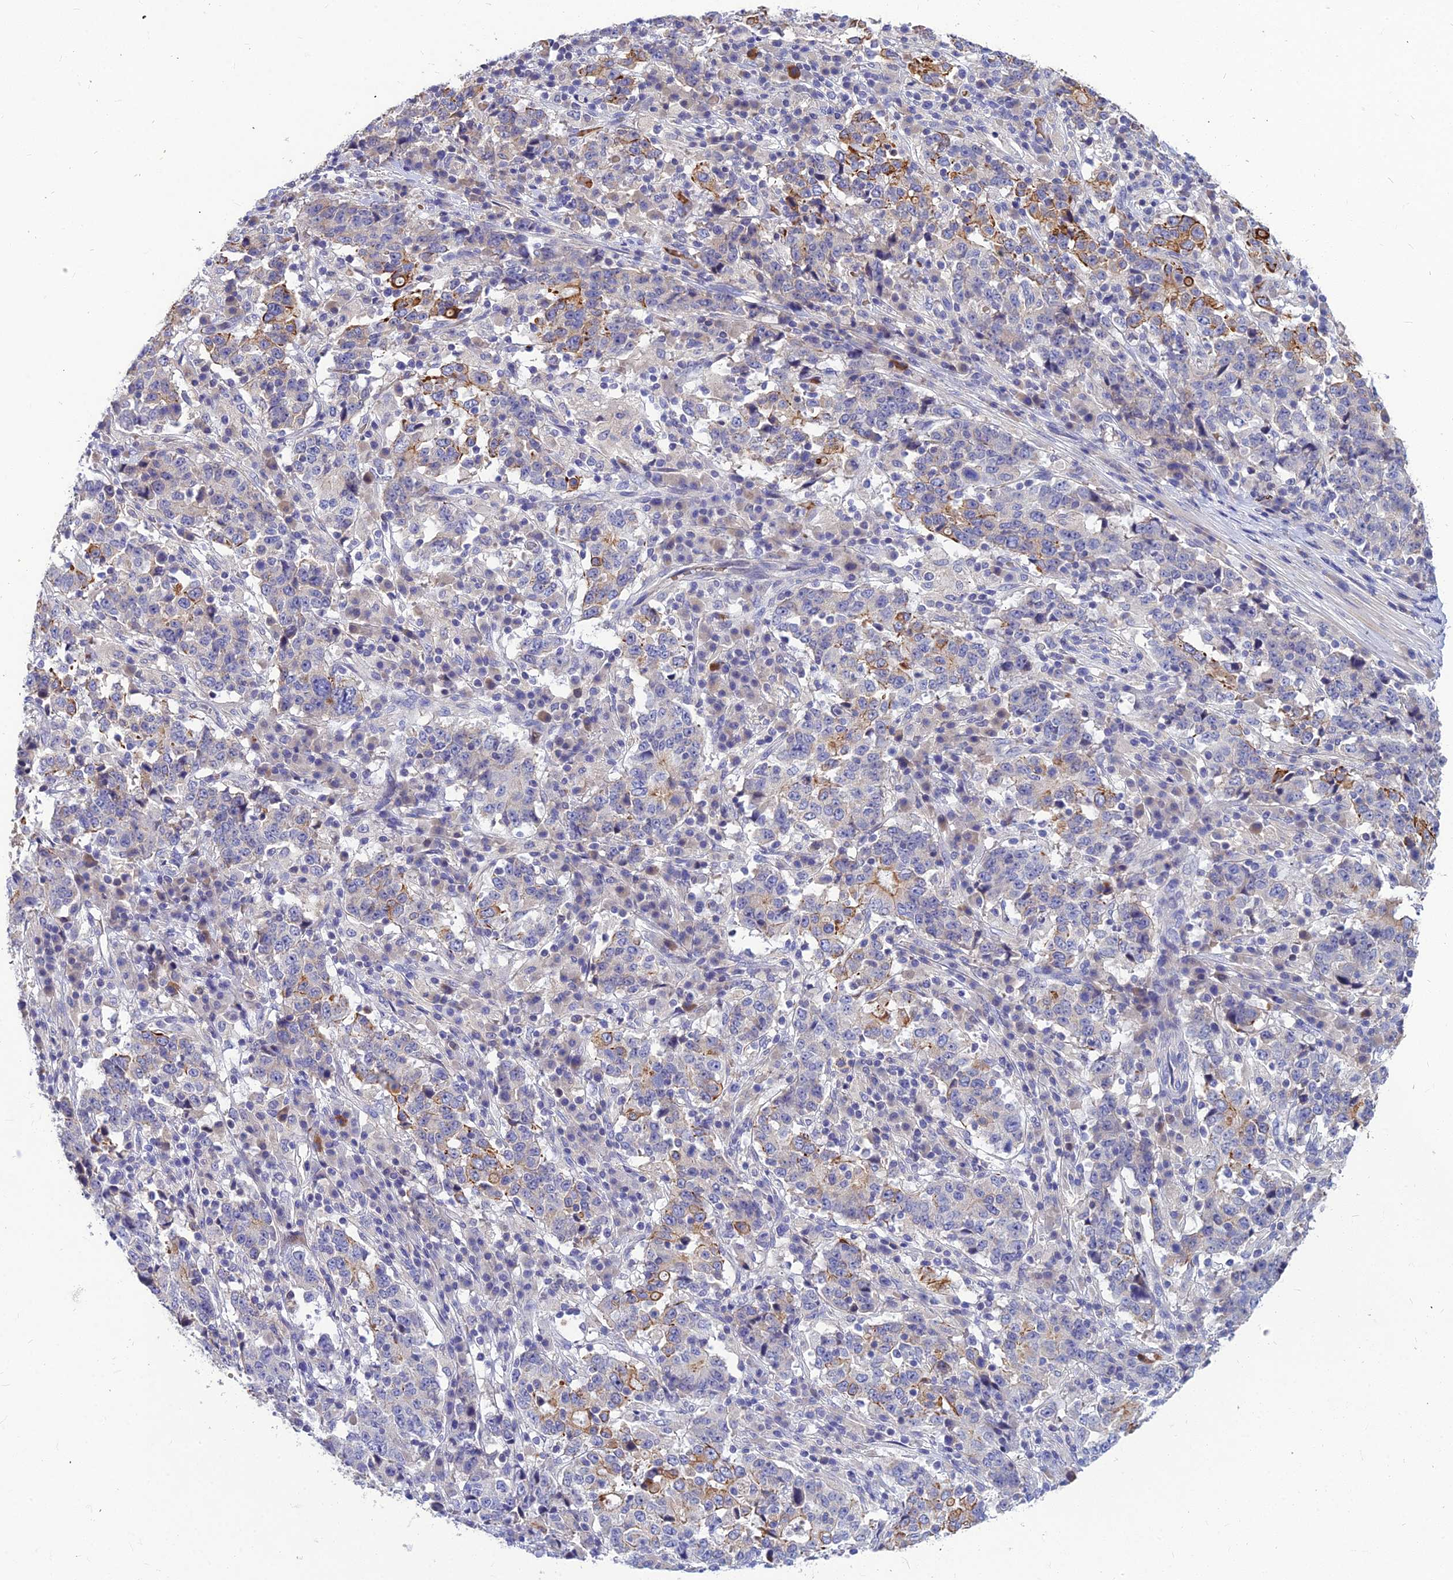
{"staining": {"intensity": "moderate", "quantity": "<25%", "location": "cytoplasmic/membranous"}, "tissue": "stomach cancer", "cell_type": "Tumor cells", "image_type": "cancer", "snomed": [{"axis": "morphology", "description": "Adenocarcinoma, NOS"}, {"axis": "topography", "description": "Stomach"}], "caption": "Brown immunohistochemical staining in human stomach cancer (adenocarcinoma) shows moderate cytoplasmic/membranous expression in about <25% of tumor cells.", "gene": "DMRTA1", "patient": {"sex": "male", "age": 59}}